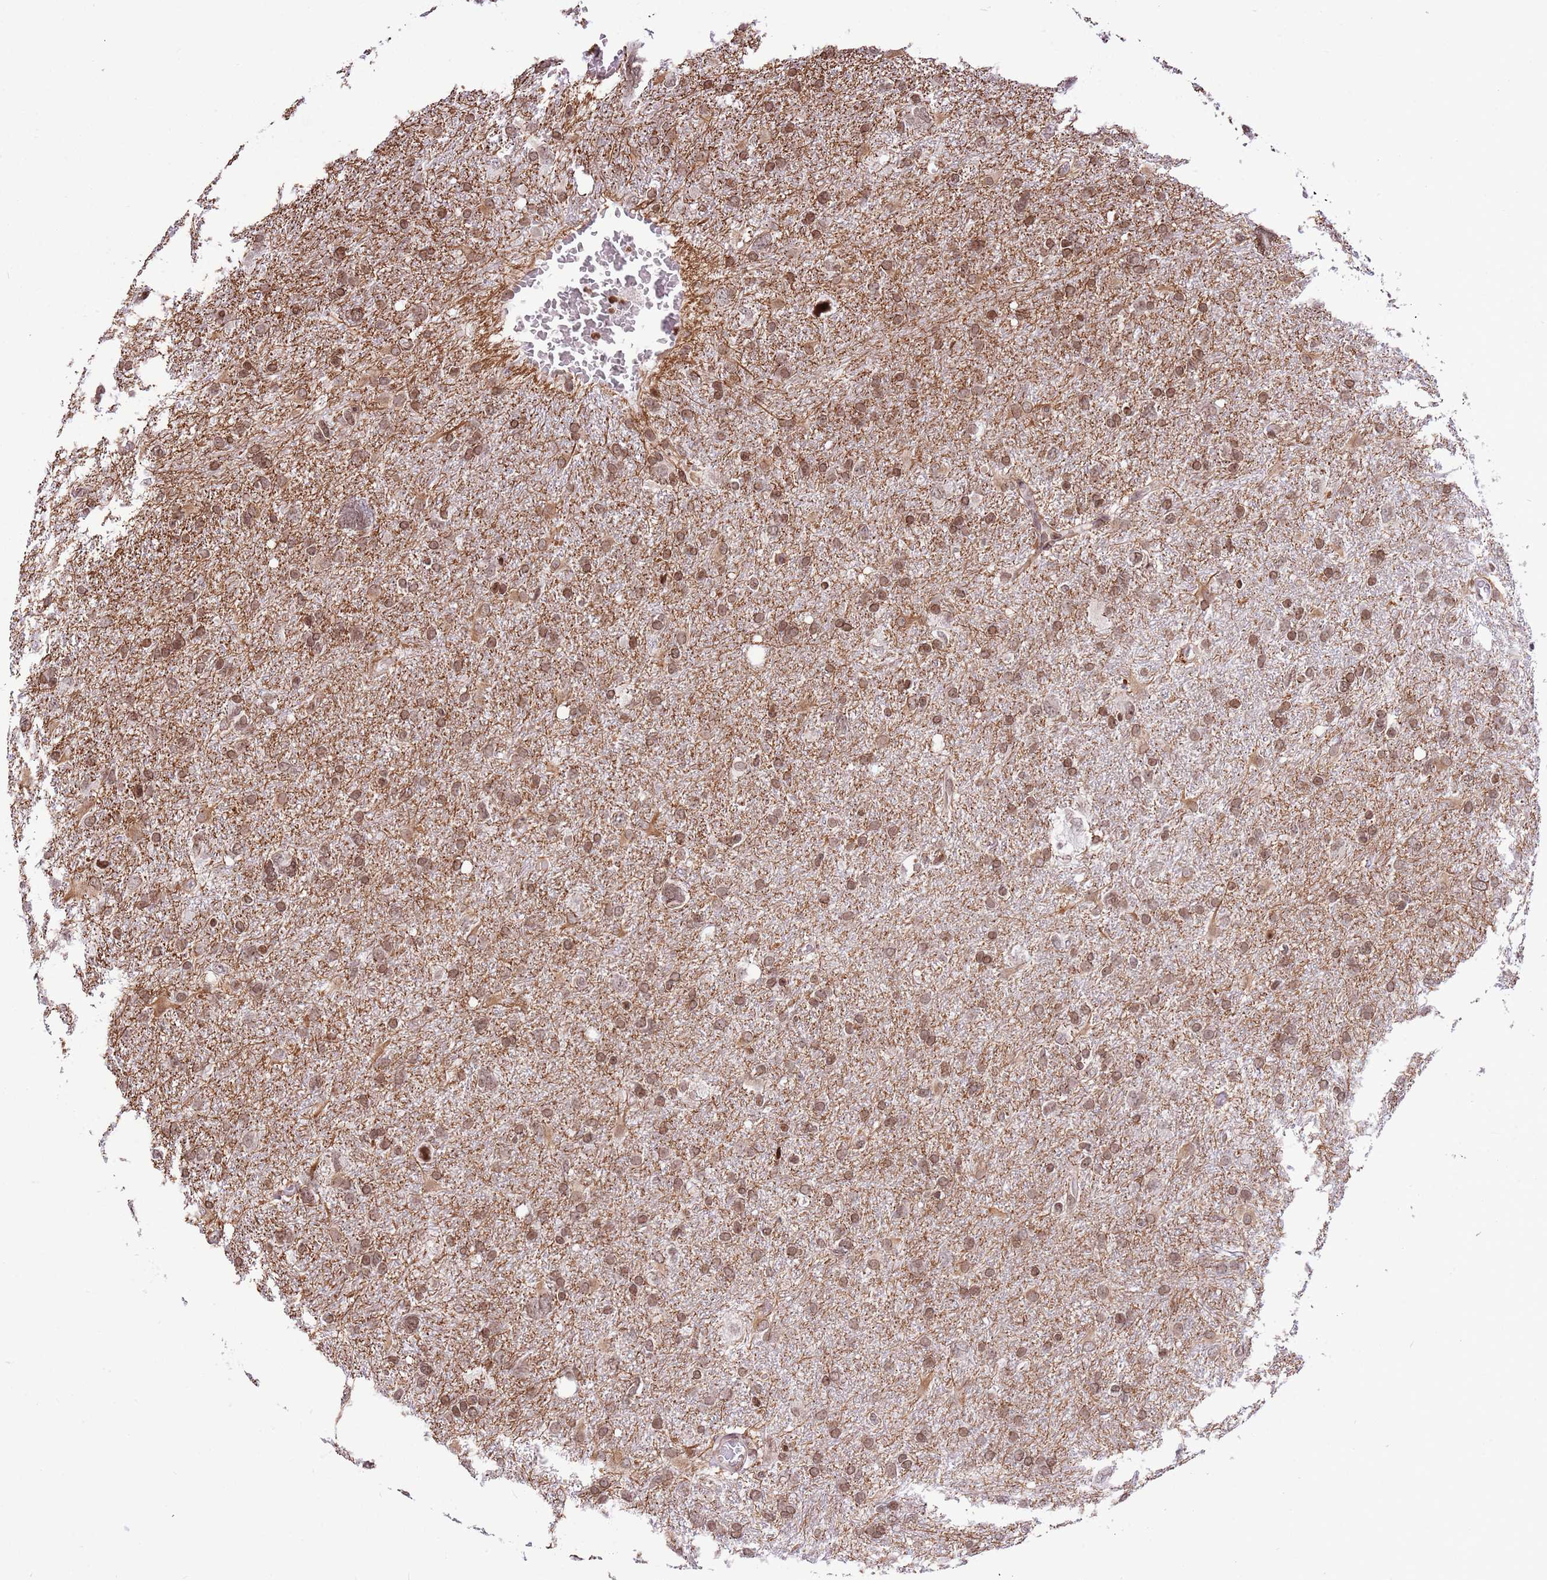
{"staining": {"intensity": "moderate", "quantity": ">75%", "location": "nuclear"}, "tissue": "glioma", "cell_type": "Tumor cells", "image_type": "cancer", "snomed": [{"axis": "morphology", "description": "Glioma, malignant, High grade"}, {"axis": "topography", "description": "Brain"}], "caption": "This is a photomicrograph of immunohistochemistry staining of malignant glioma (high-grade), which shows moderate staining in the nuclear of tumor cells.", "gene": "NRIP1", "patient": {"sex": "male", "age": 61}}